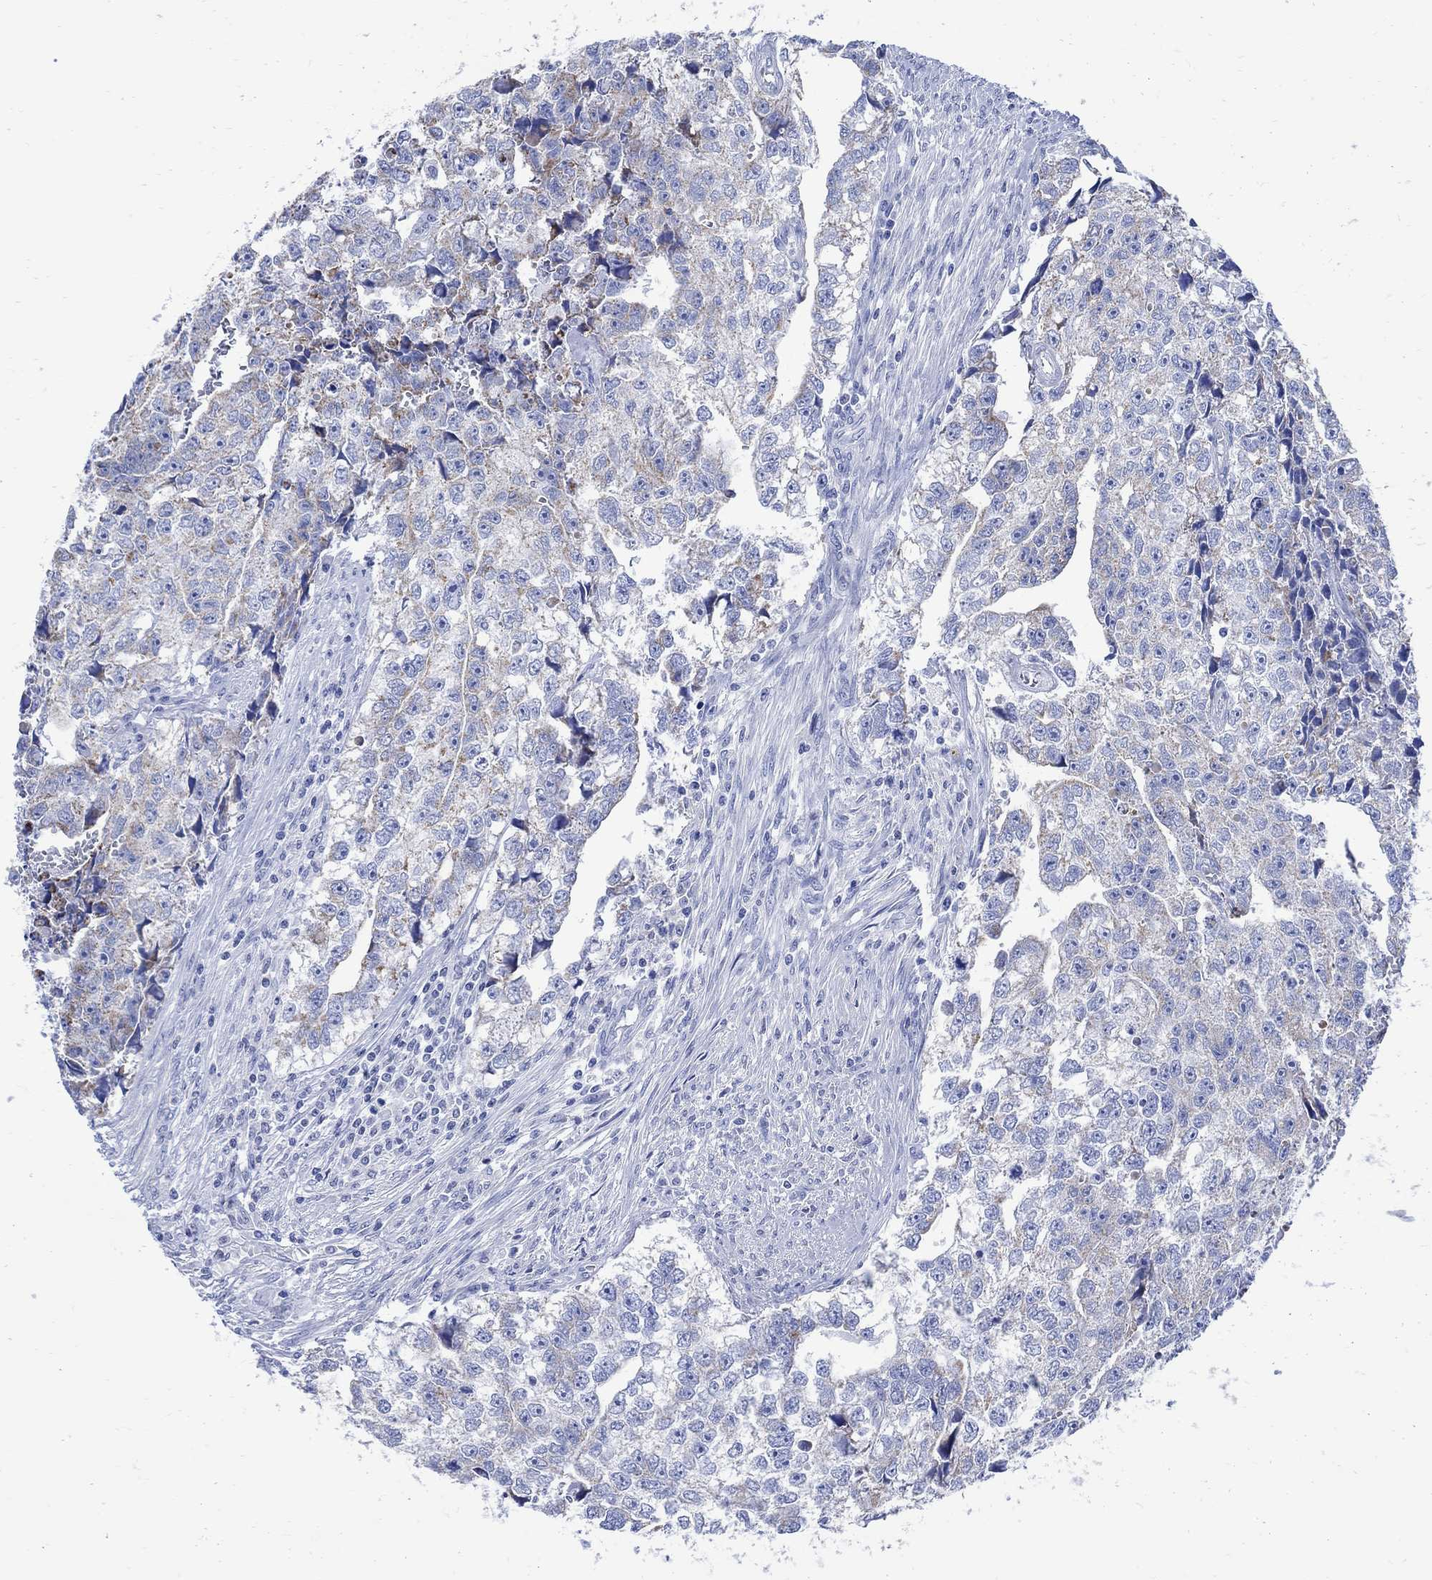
{"staining": {"intensity": "weak", "quantity": "25%-75%", "location": "cytoplasmic/membranous"}, "tissue": "testis cancer", "cell_type": "Tumor cells", "image_type": "cancer", "snomed": [{"axis": "morphology", "description": "Carcinoma, Embryonal, NOS"}, {"axis": "morphology", "description": "Teratoma, malignant, NOS"}, {"axis": "topography", "description": "Testis"}], "caption": "Weak cytoplasmic/membranous expression for a protein is appreciated in approximately 25%-75% of tumor cells of testis cancer (teratoma (malignant)) using immunohistochemistry.", "gene": "CPLX2", "patient": {"sex": "male", "age": 44}}